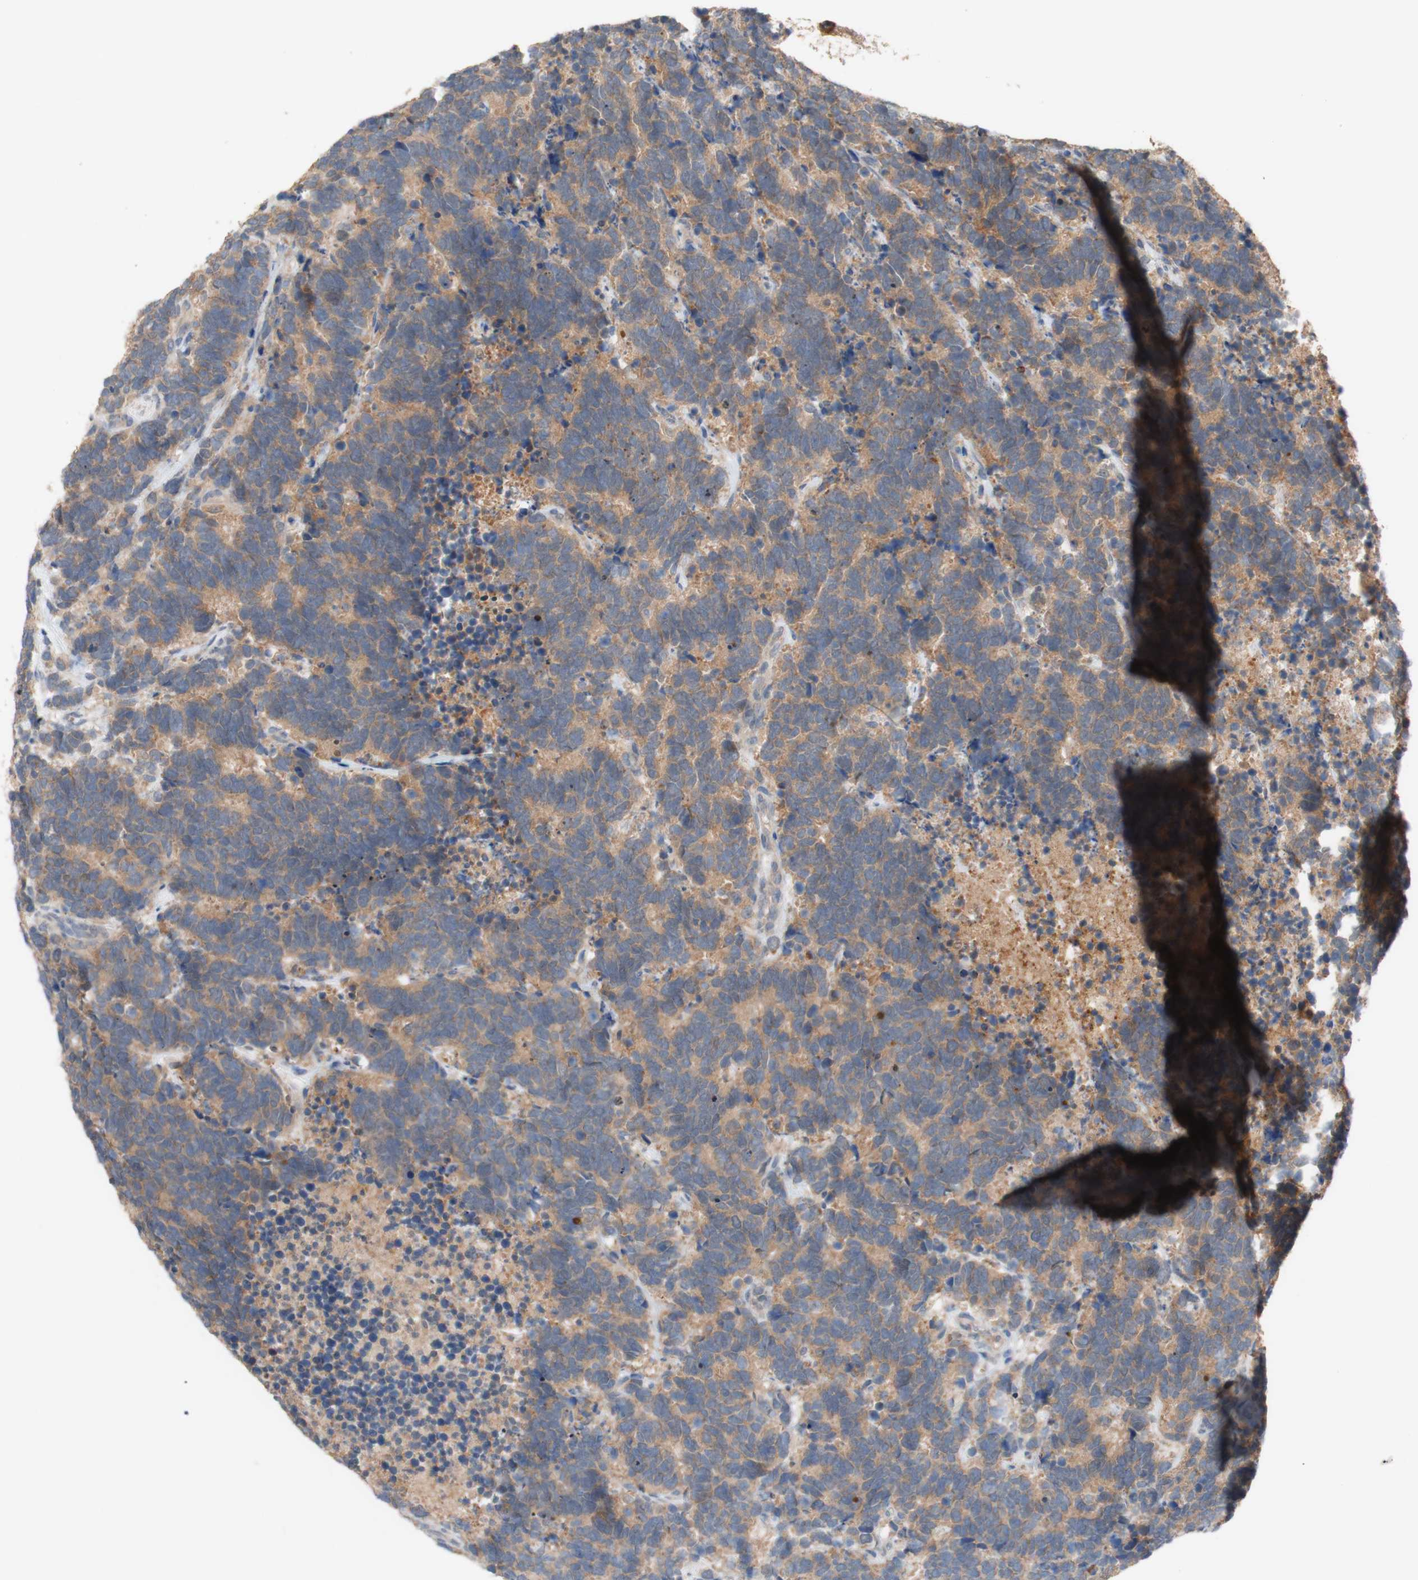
{"staining": {"intensity": "weak", "quantity": ">75%", "location": "cytoplasmic/membranous"}, "tissue": "carcinoid", "cell_type": "Tumor cells", "image_type": "cancer", "snomed": [{"axis": "morphology", "description": "Carcinoma, NOS"}, {"axis": "morphology", "description": "Carcinoid, malignant, NOS"}, {"axis": "topography", "description": "Urinary bladder"}], "caption": "High-magnification brightfield microscopy of carcinoid (malignant) stained with DAB (brown) and counterstained with hematoxylin (blue). tumor cells exhibit weak cytoplasmic/membranous staining is appreciated in approximately>75% of cells.", "gene": "PEX2", "patient": {"sex": "male", "age": 57}}